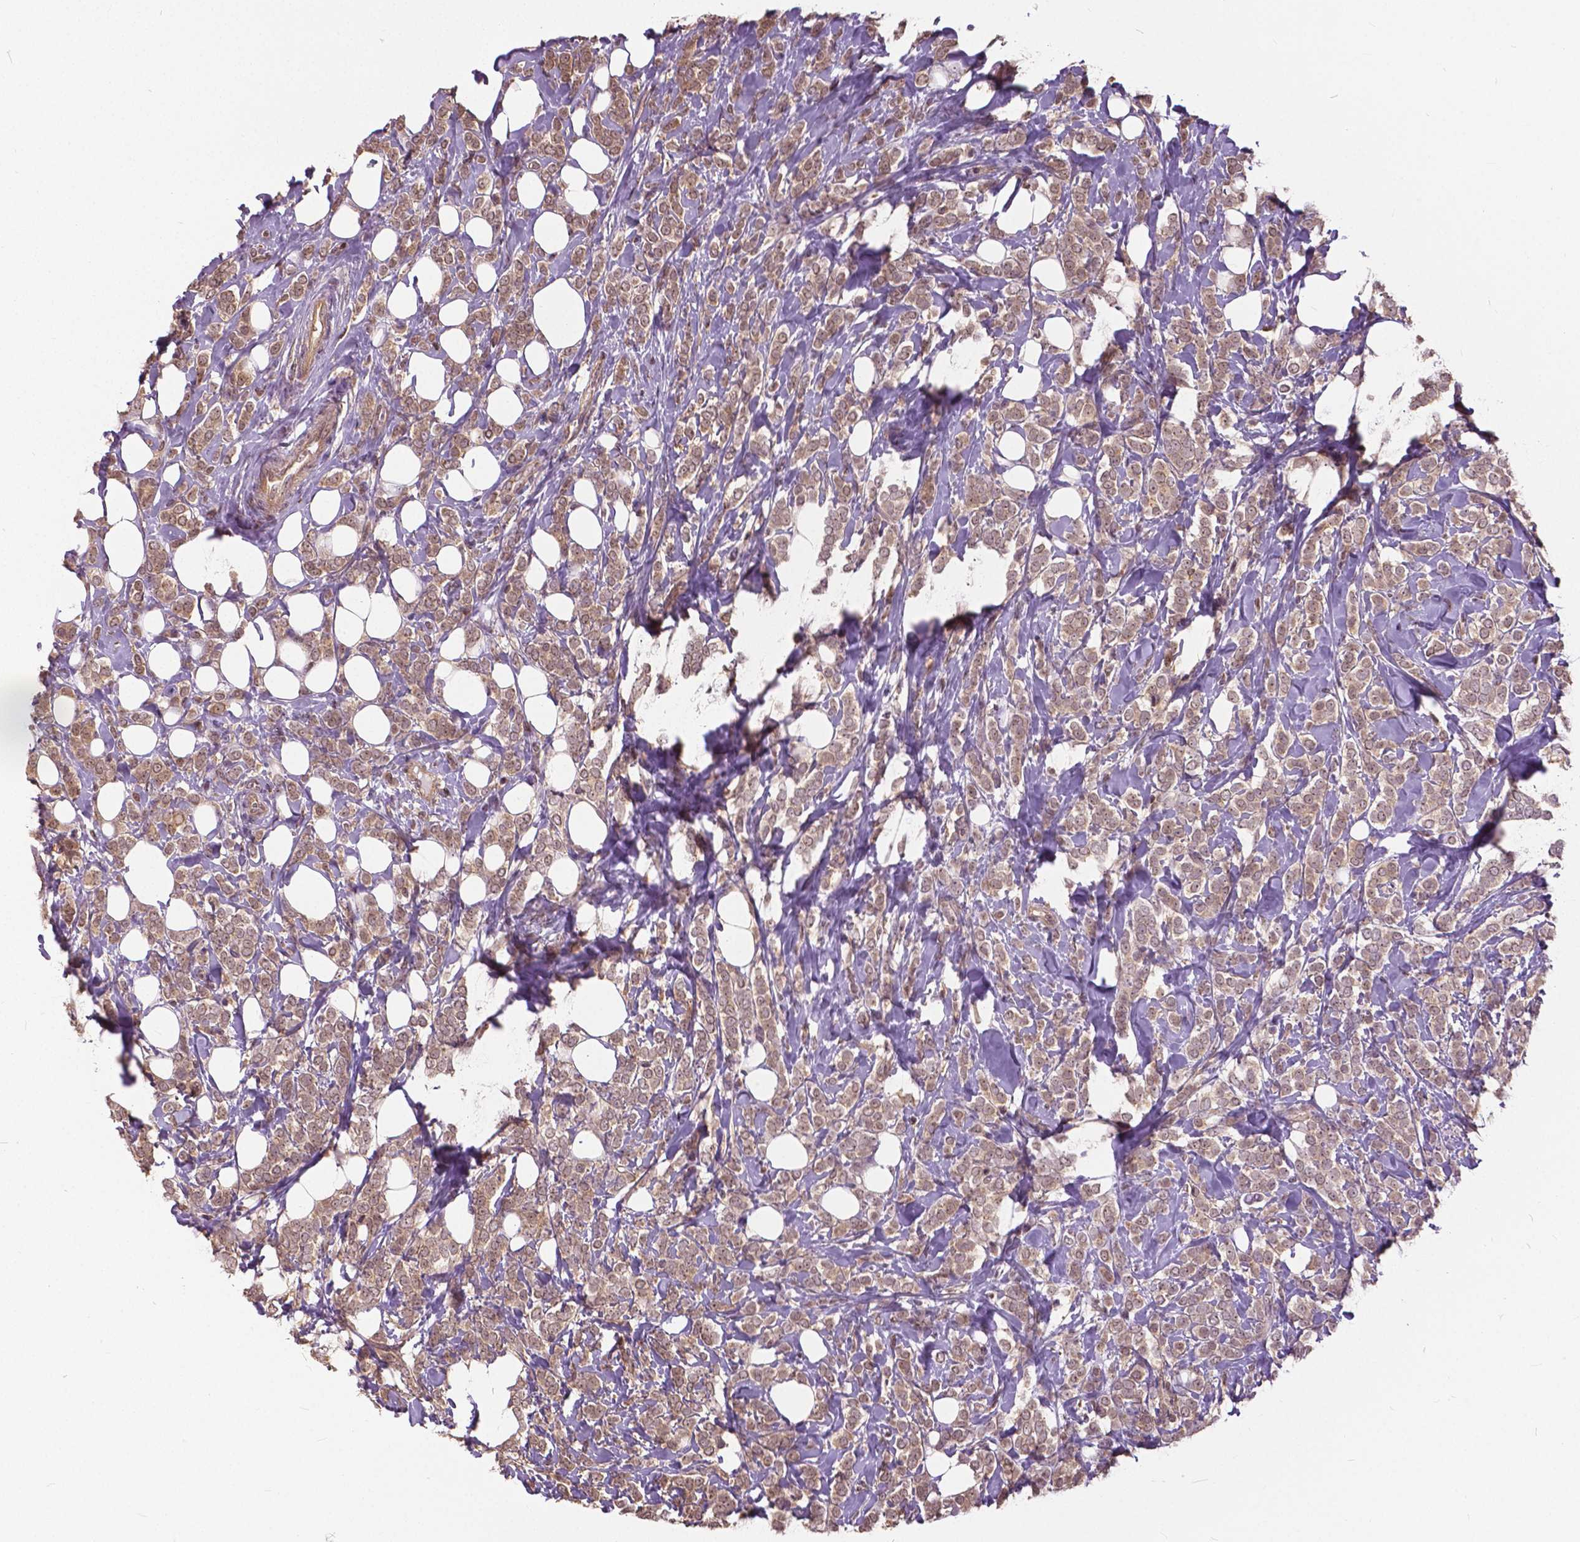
{"staining": {"intensity": "weak", "quantity": ">75%", "location": "cytoplasmic/membranous,nuclear"}, "tissue": "breast cancer", "cell_type": "Tumor cells", "image_type": "cancer", "snomed": [{"axis": "morphology", "description": "Lobular carcinoma"}, {"axis": "topography", "description": "Breast"}], "caption": "Brown immunohistochemical staining in breast cancer (lobular carcinoma) demonstrates weak cytoplasmic/membranous and nuclear positivity in approximately >75% of tumor cells.", "gene": "ANXA13", "patient": {"sex": "female", "age": 49}}